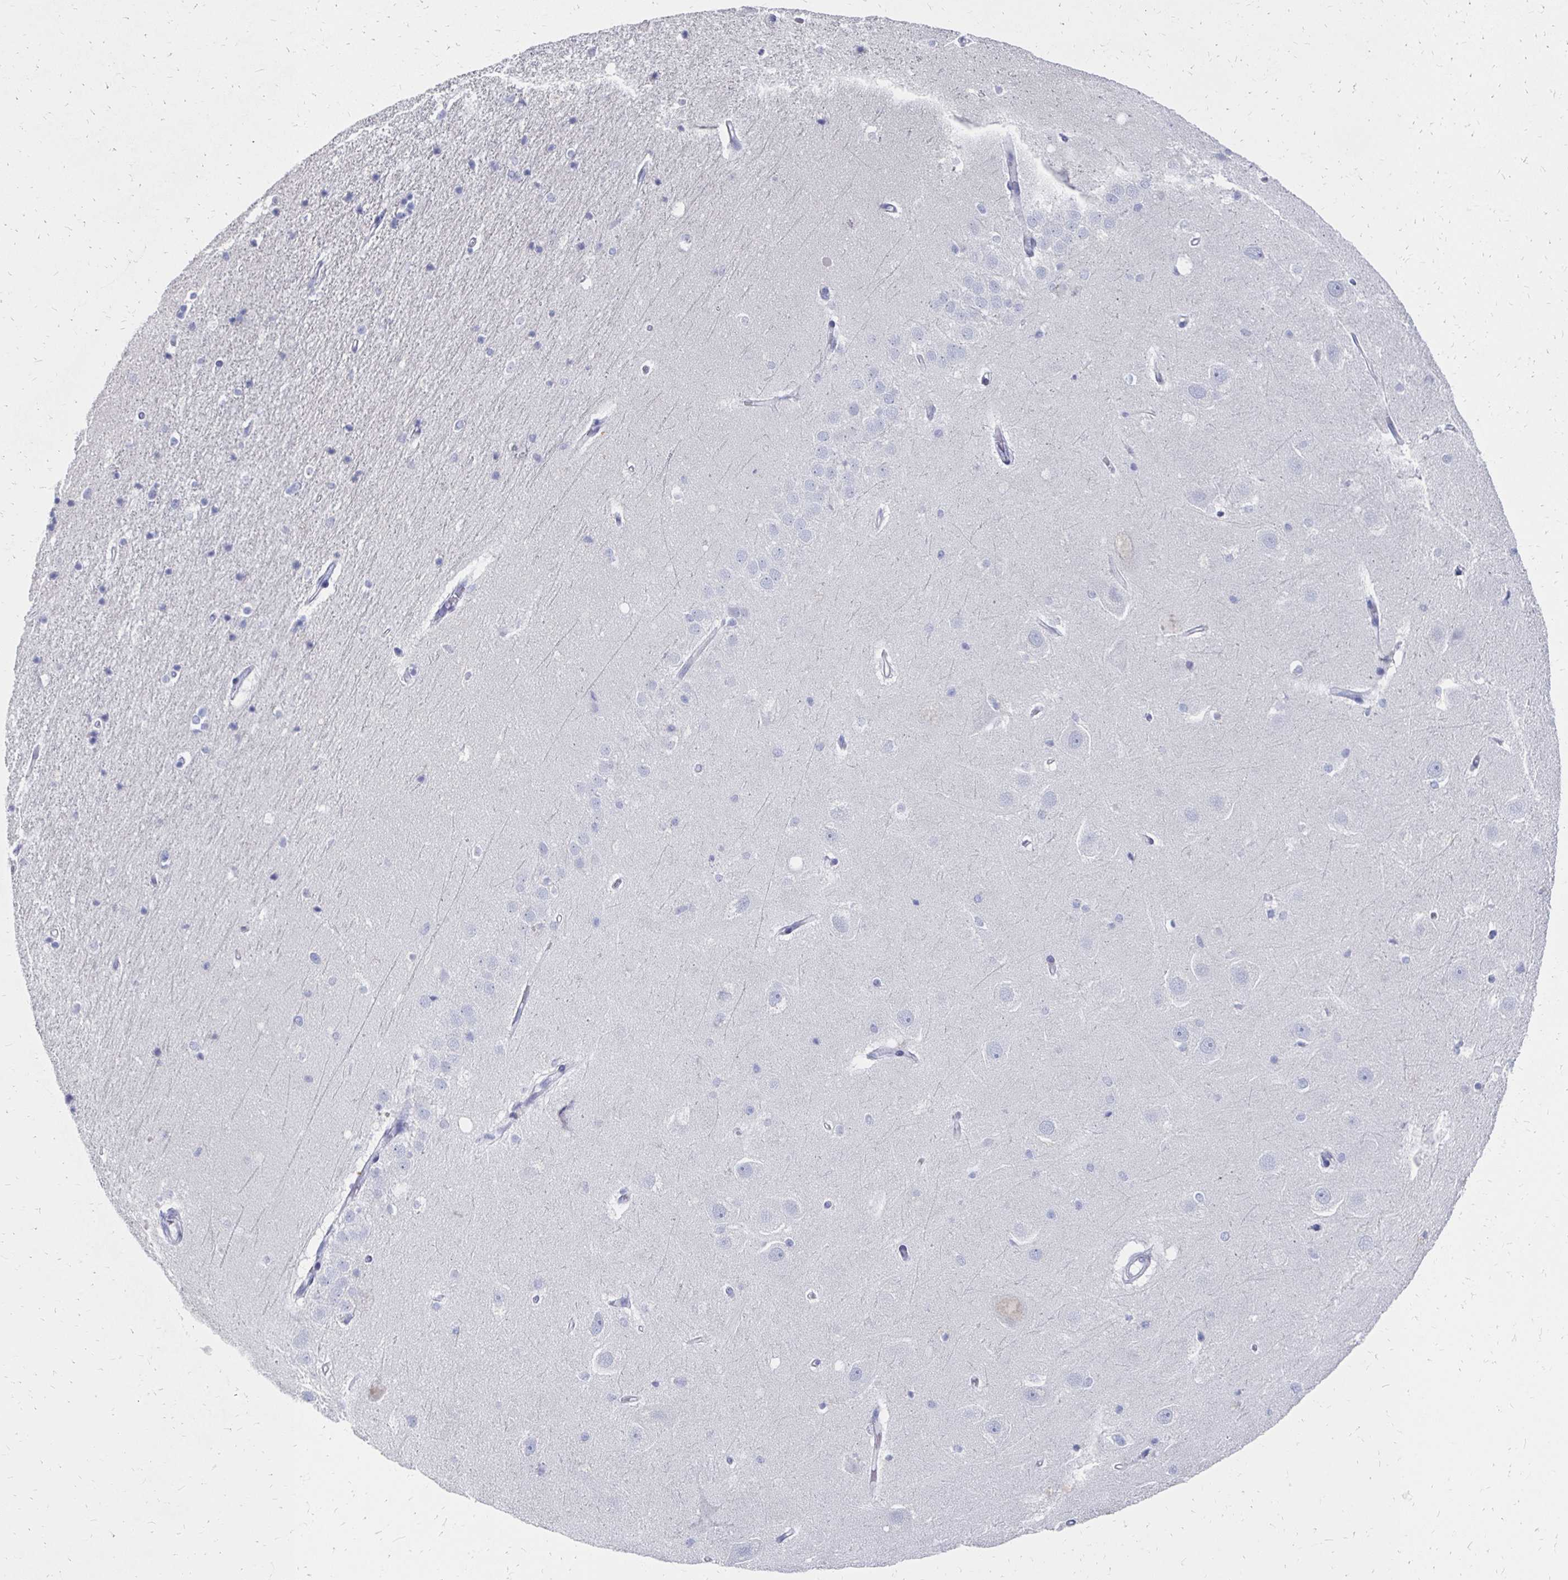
{"staining": {"intensity": "negative", "quantity": "none", "location": "none"}, "tissue": "hippocampus", "cell_type": "Glial cells", "image_type": "normal", "snomed": [{"axis": "morphology", "description": "Normal tissue, NOS"}, {"axis": "topography", "description": "Hippocampus"}], "caption": "There is no significant expression in glial cells of hippocampus. The staining is performed using DAB brown chromogen with nuclei counter-stained in using hematoxylin.", "gene": "SYCP3", "patient": {"sex": "male", "age": 63}}